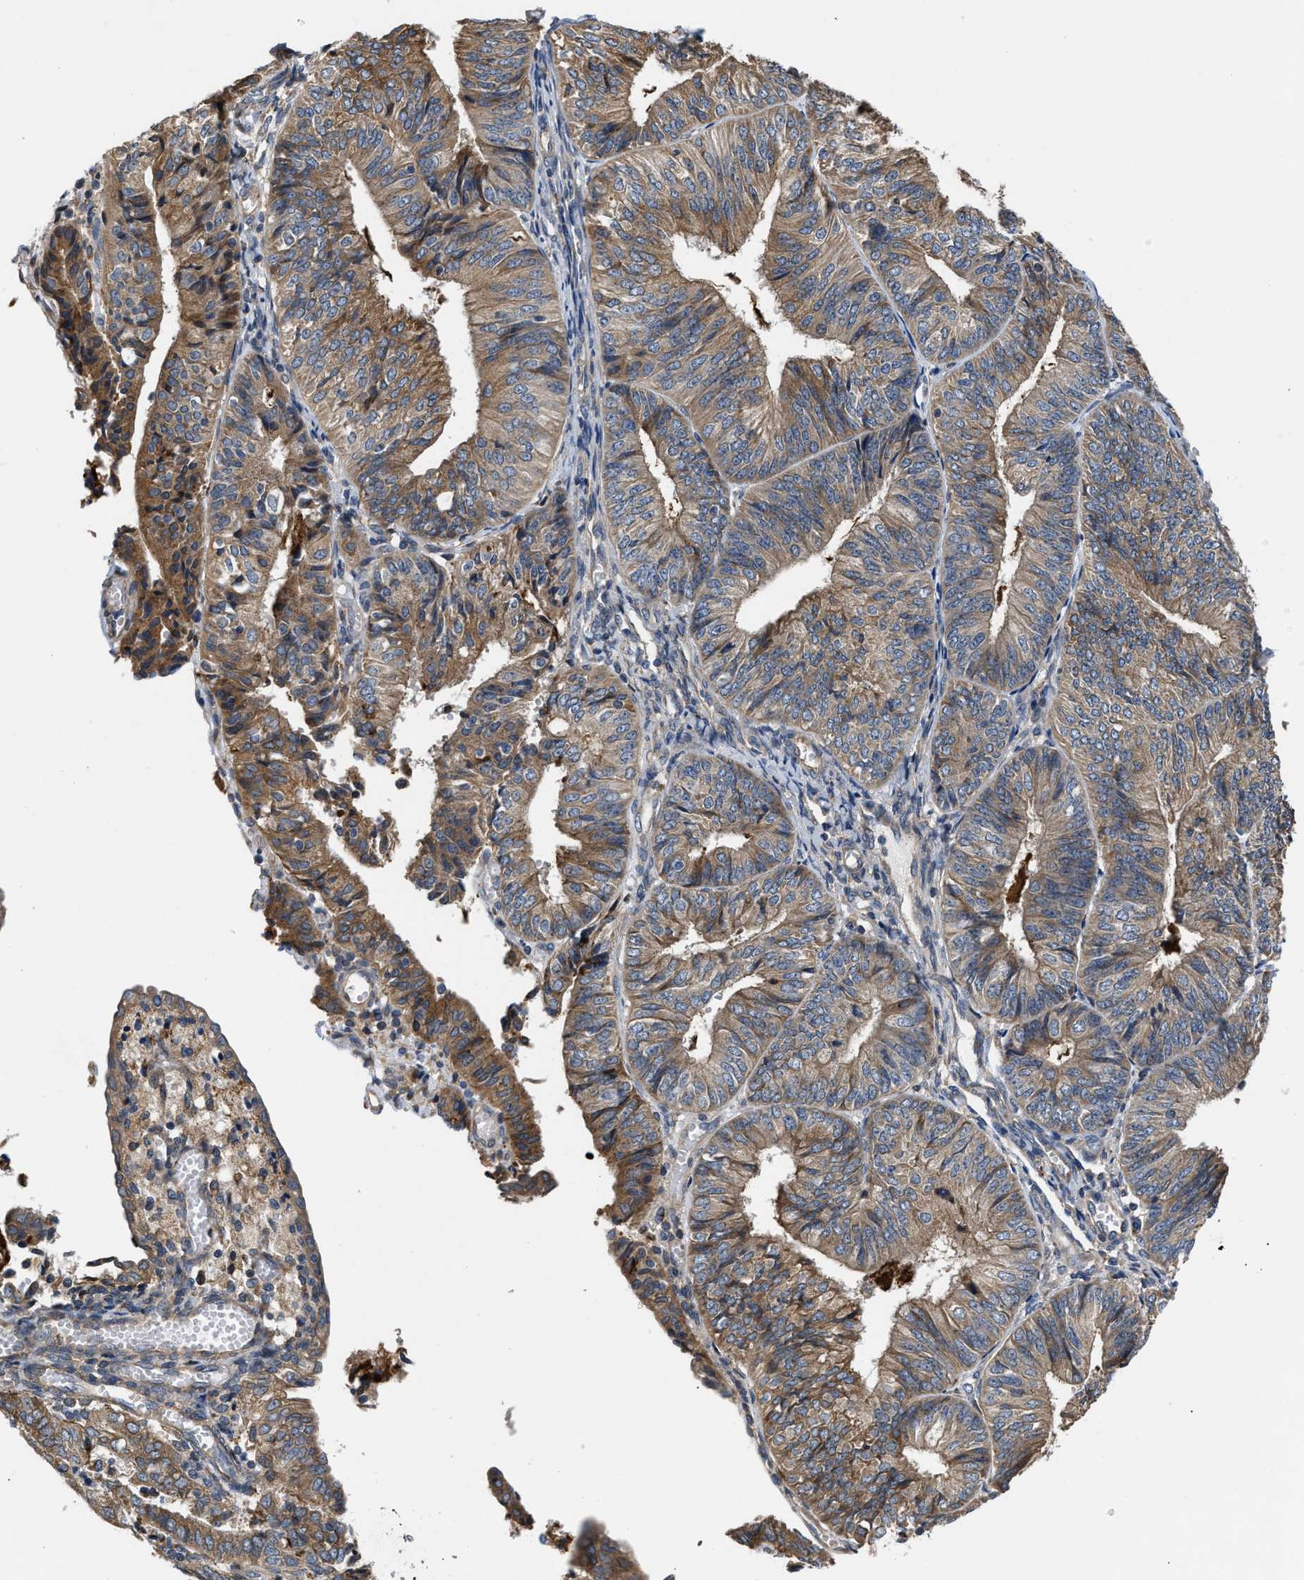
{"staining": {"intensity": "moderate", "quantity": ">75%", "location": "cytoplasmic/membranous"}, "tissue": "endometrial cancer", "cell_type": "Tumor cells", "image_type": "cancer", "snomed": [{"axis": "morphology", "description": "Adenocarcinoma, NOS"}, {"axis": "topography", "description": "Endometrium"}], "caption": "Immunohistochemical staining of adenocarcinoma (endometrial) demonstrates moderate cytoplasmic/membranous protein positivity in approximately >75% of tumor cells. (Stains: DAB (3,3'-diaminobenzidine) in brown, nuclei in blue, Microscopy: brightfield microscopy at high magnification).", "gene": "CEP128", "patient": {"sex": "female", "age": 58}}